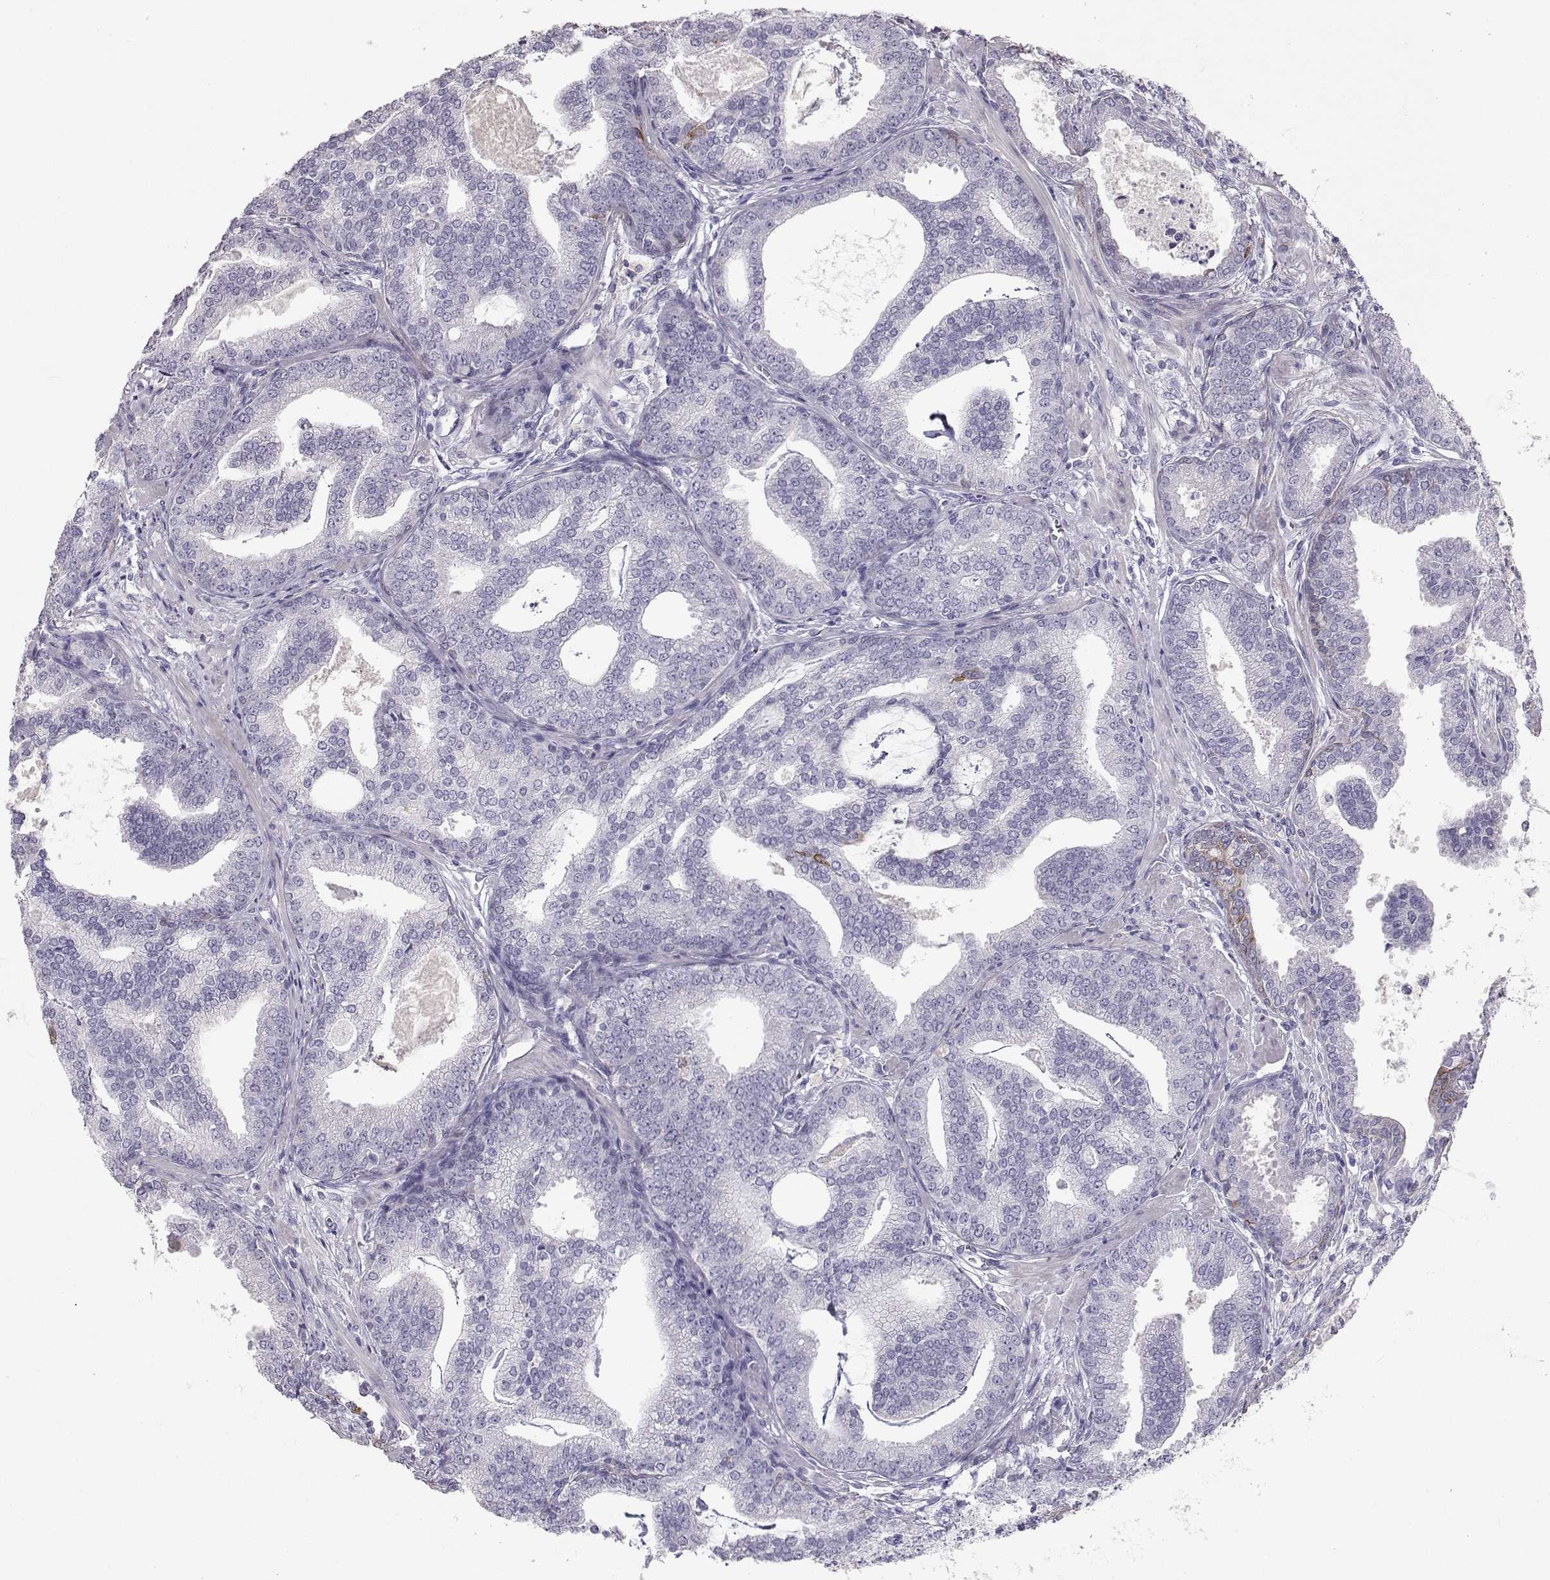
{"staining": {"intensity": "negative", "quantity": "none", "location": "none"}, "tissue": "prostate cancer", "cell_type": "Tumor cells", "image_type": "cancer", "snomed": [{"axis": "morphology", "description": "Adenocarcinoma, NOS"}, {"axis": "topography", "description": "Prostate"}], "caption": "Adenocarcinoma (prostate) stained for a protein using immunohistochemistry (IHC) displays no positivity tumor cells.", "gene": "LAMB3", "patient": {"sex": "male", "age": 64}}